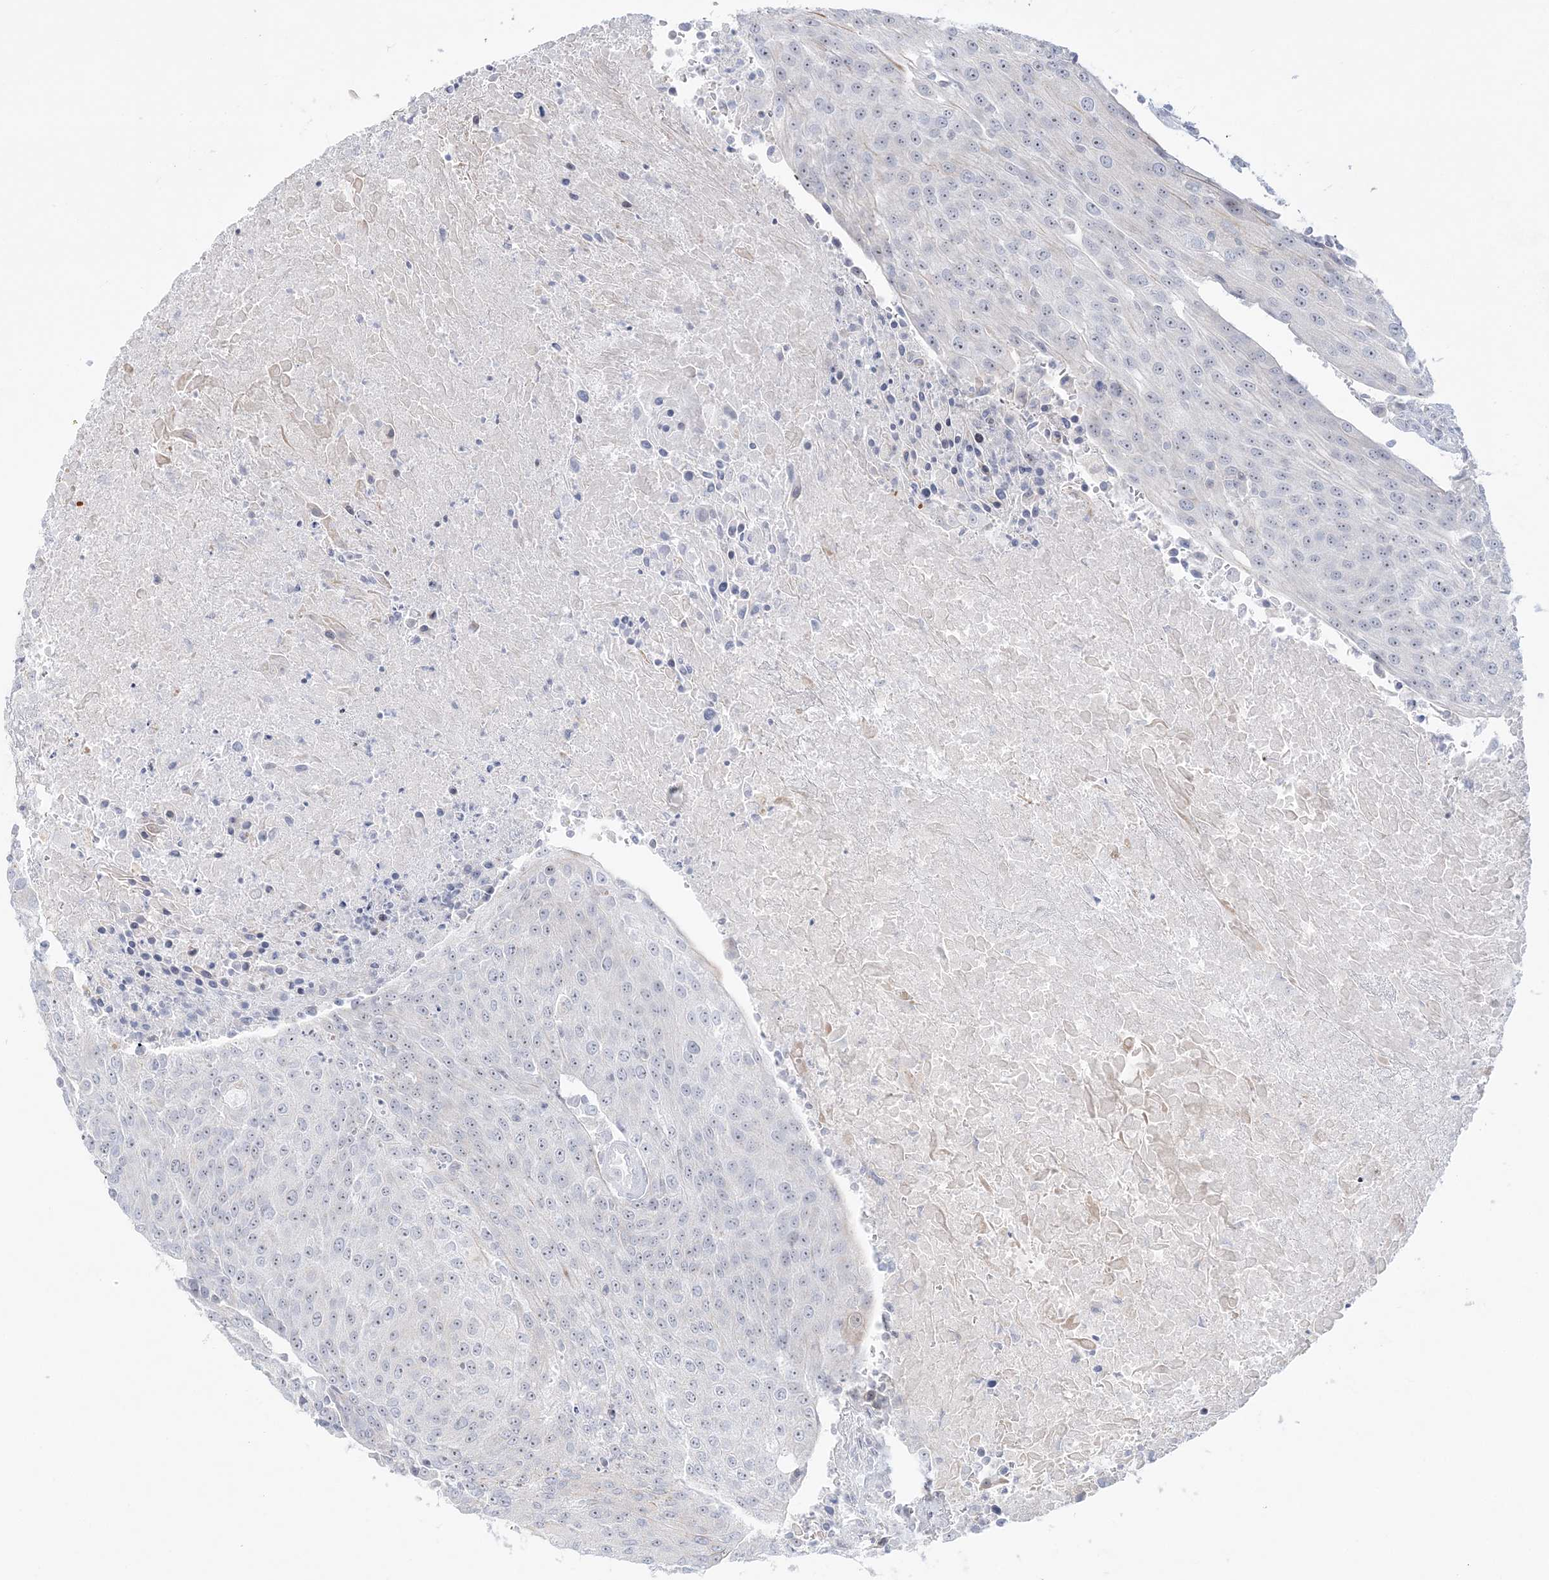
{"staining": {"intensity": "negative", "quantity": "none", "location": "none"}, "tissue": "urothelial cancer", "cell_type": "Tumor cells", "image_type": "cancer", "snomed": [{"axis": "morphology", "description": "Urothelial carcinoma, High grade"}, {"axis": "topography", "description": "Urinary bladder"}], "caption": "This micrograph is of high-grade urothelial carcinoma stained with immunohistochemistry (IHC) to label a protein in brown with the nuclei are counter-stained blue. There is no staining in tumor cells.", "gene": "SH3BP4", "patient": {"sex": "female", "age": 85}}